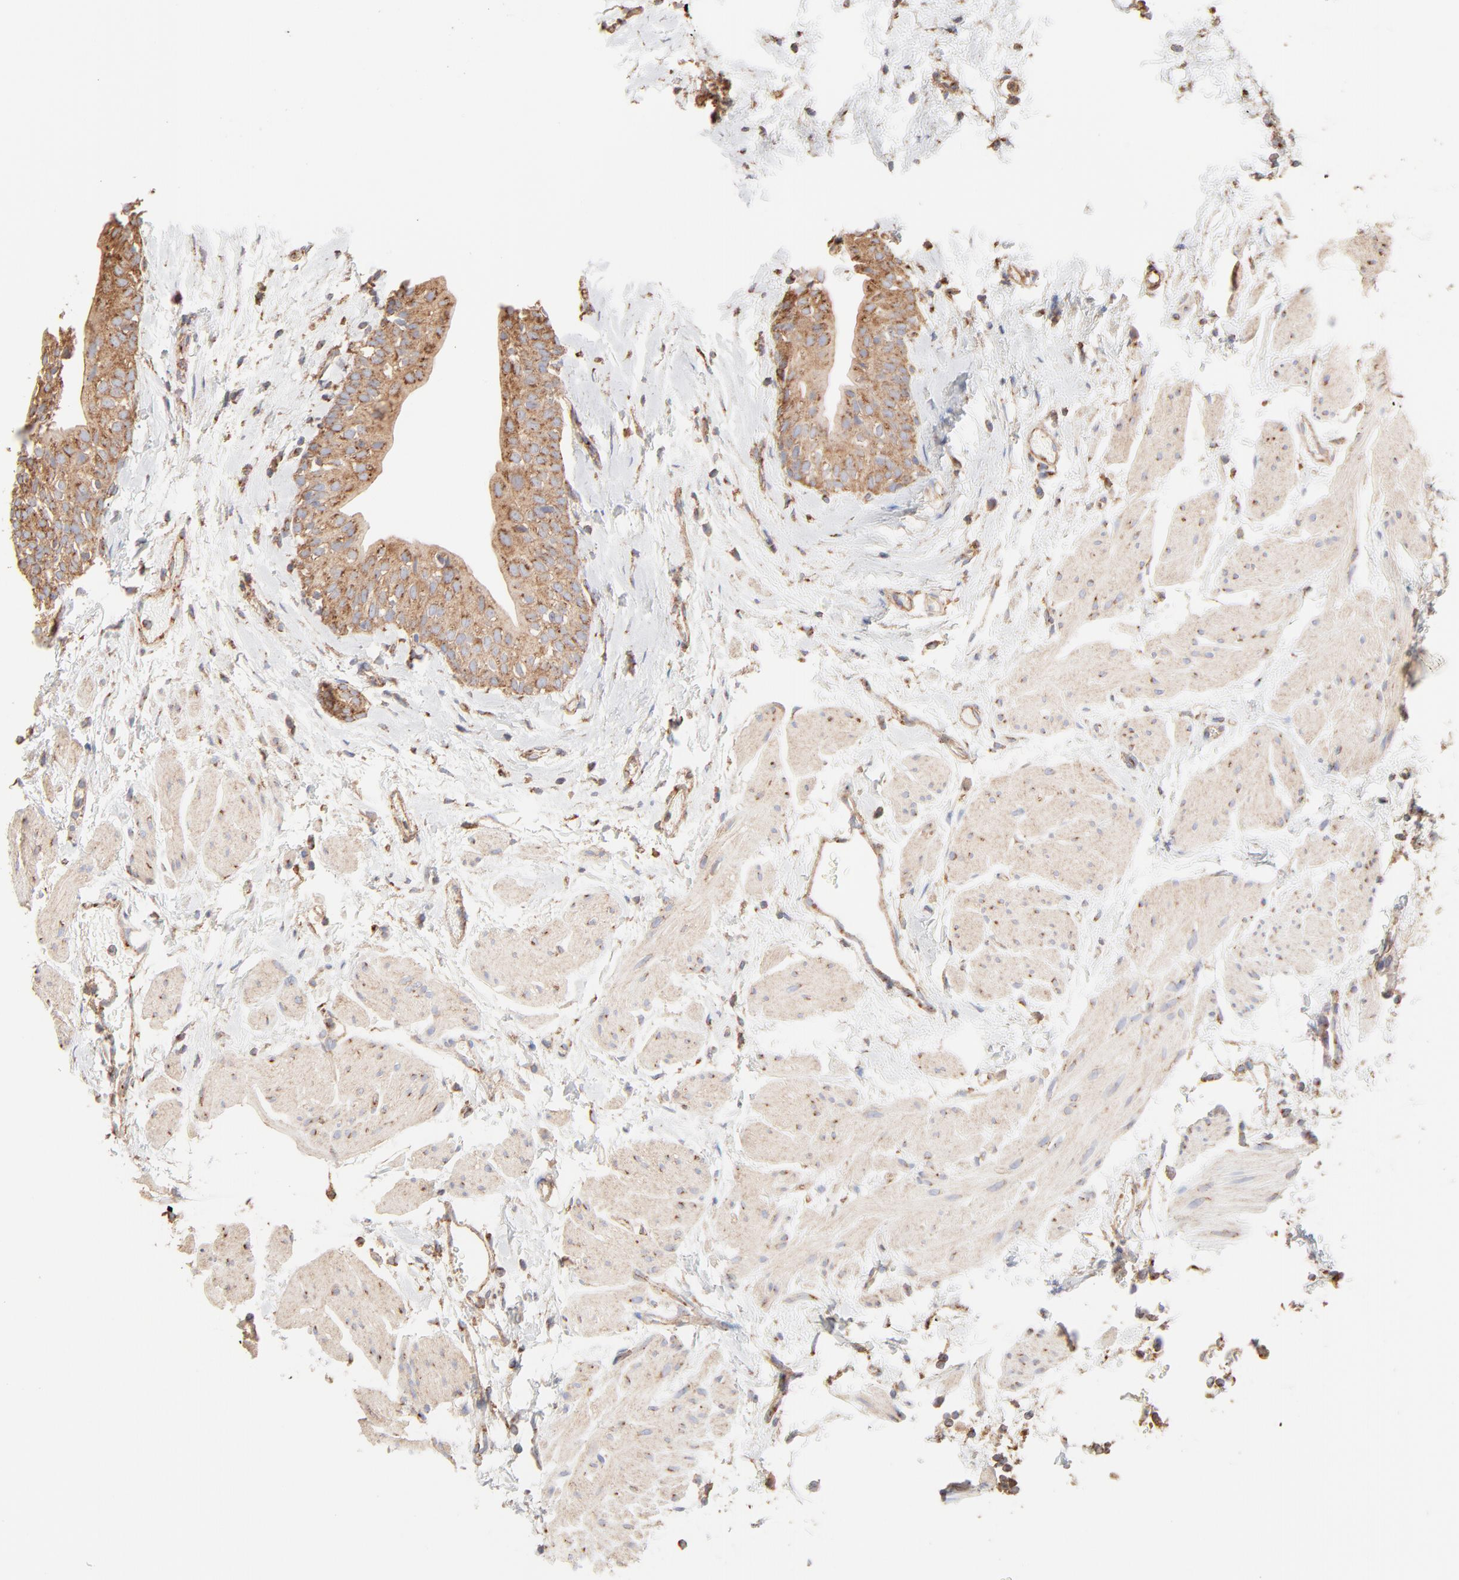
{"staining": {"intensity": "moderate", "quantity": ">75%", "location": "cytoplasmic/membranous"}, "tissue": "urinary bladder", "cell_type": "Urothelial cells", "image_type": "normal", "snomed": [{"axis": "morphology", "description": "Normal tissue, NOS"}, {"axis": "topography", "description": "Urinary bladder"}], "caption": "Immunohistochemistry (IHC) staining of normal urinary bladder, which shows medium levels of moderate cytoplasmic/membranous staining in about >75% of urothelial cells indicating moderate cytoplasmic/membranous protein staining. The staining was performed using DAB (3,3'-diaminobenzidine) (brown) for protein detection and nuclei were counterstained in hematoxylin (blue).", "gene": "CLTB", "patient": {"sex": "male", "age": 59}}